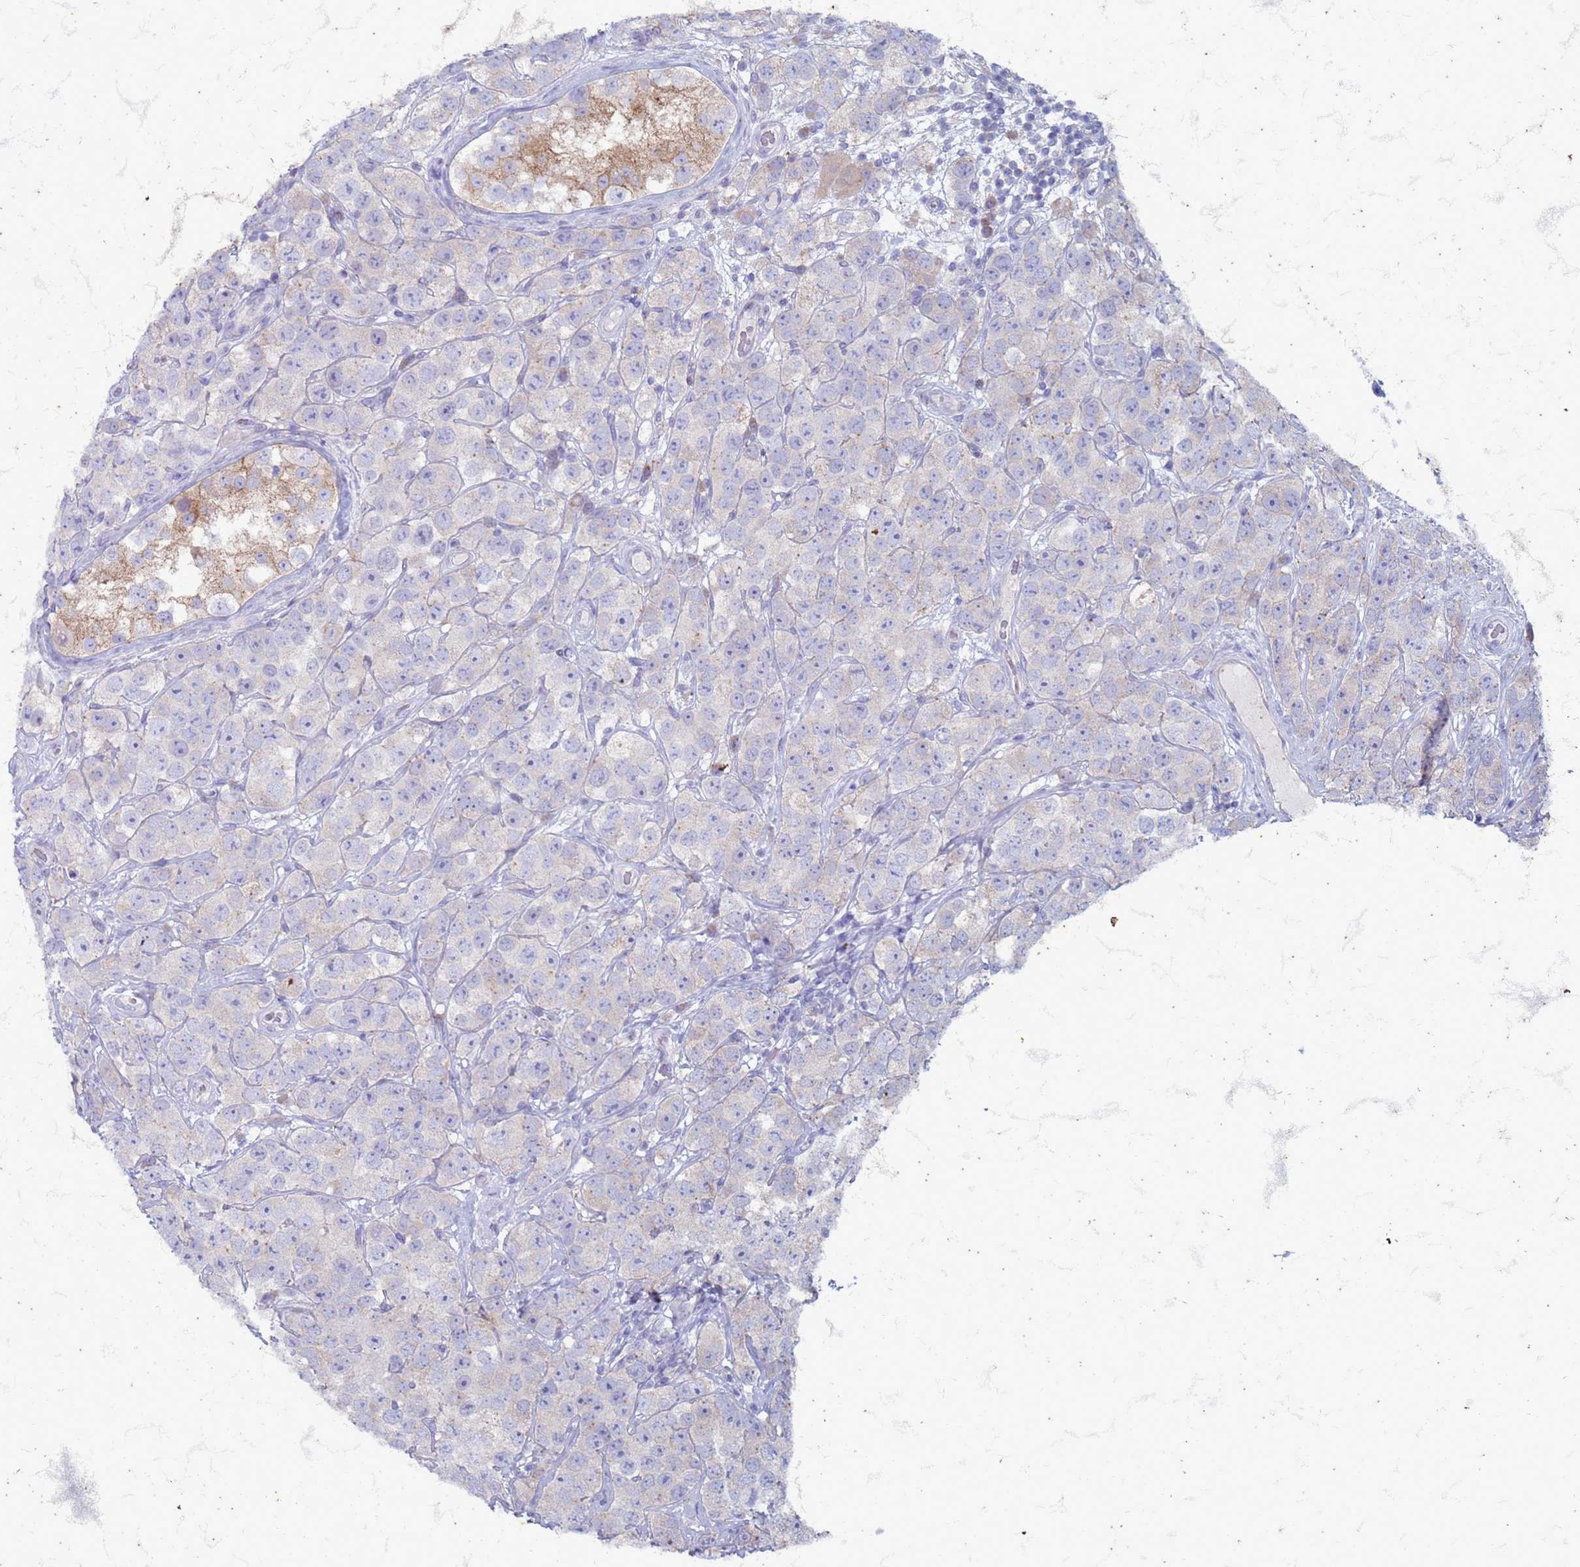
{"staining": {"intensity": "negative", "quantity": "none", "location": "none"}, "tissue": "testis cancer", "cell_type": "Tumor cells", "image_type": "cancer", "snomed": [{"axis": "morphology", "description": "Seminoma, NOS"}, {"axis": "topography", "description": "Testis"}], "caption": "Immunohistochemistry (IHC) of seminoma (testis) demonstrates no expression in tumor cells.", "gene": "SUCO", "patient": {"sex": "male", "age": 28}}